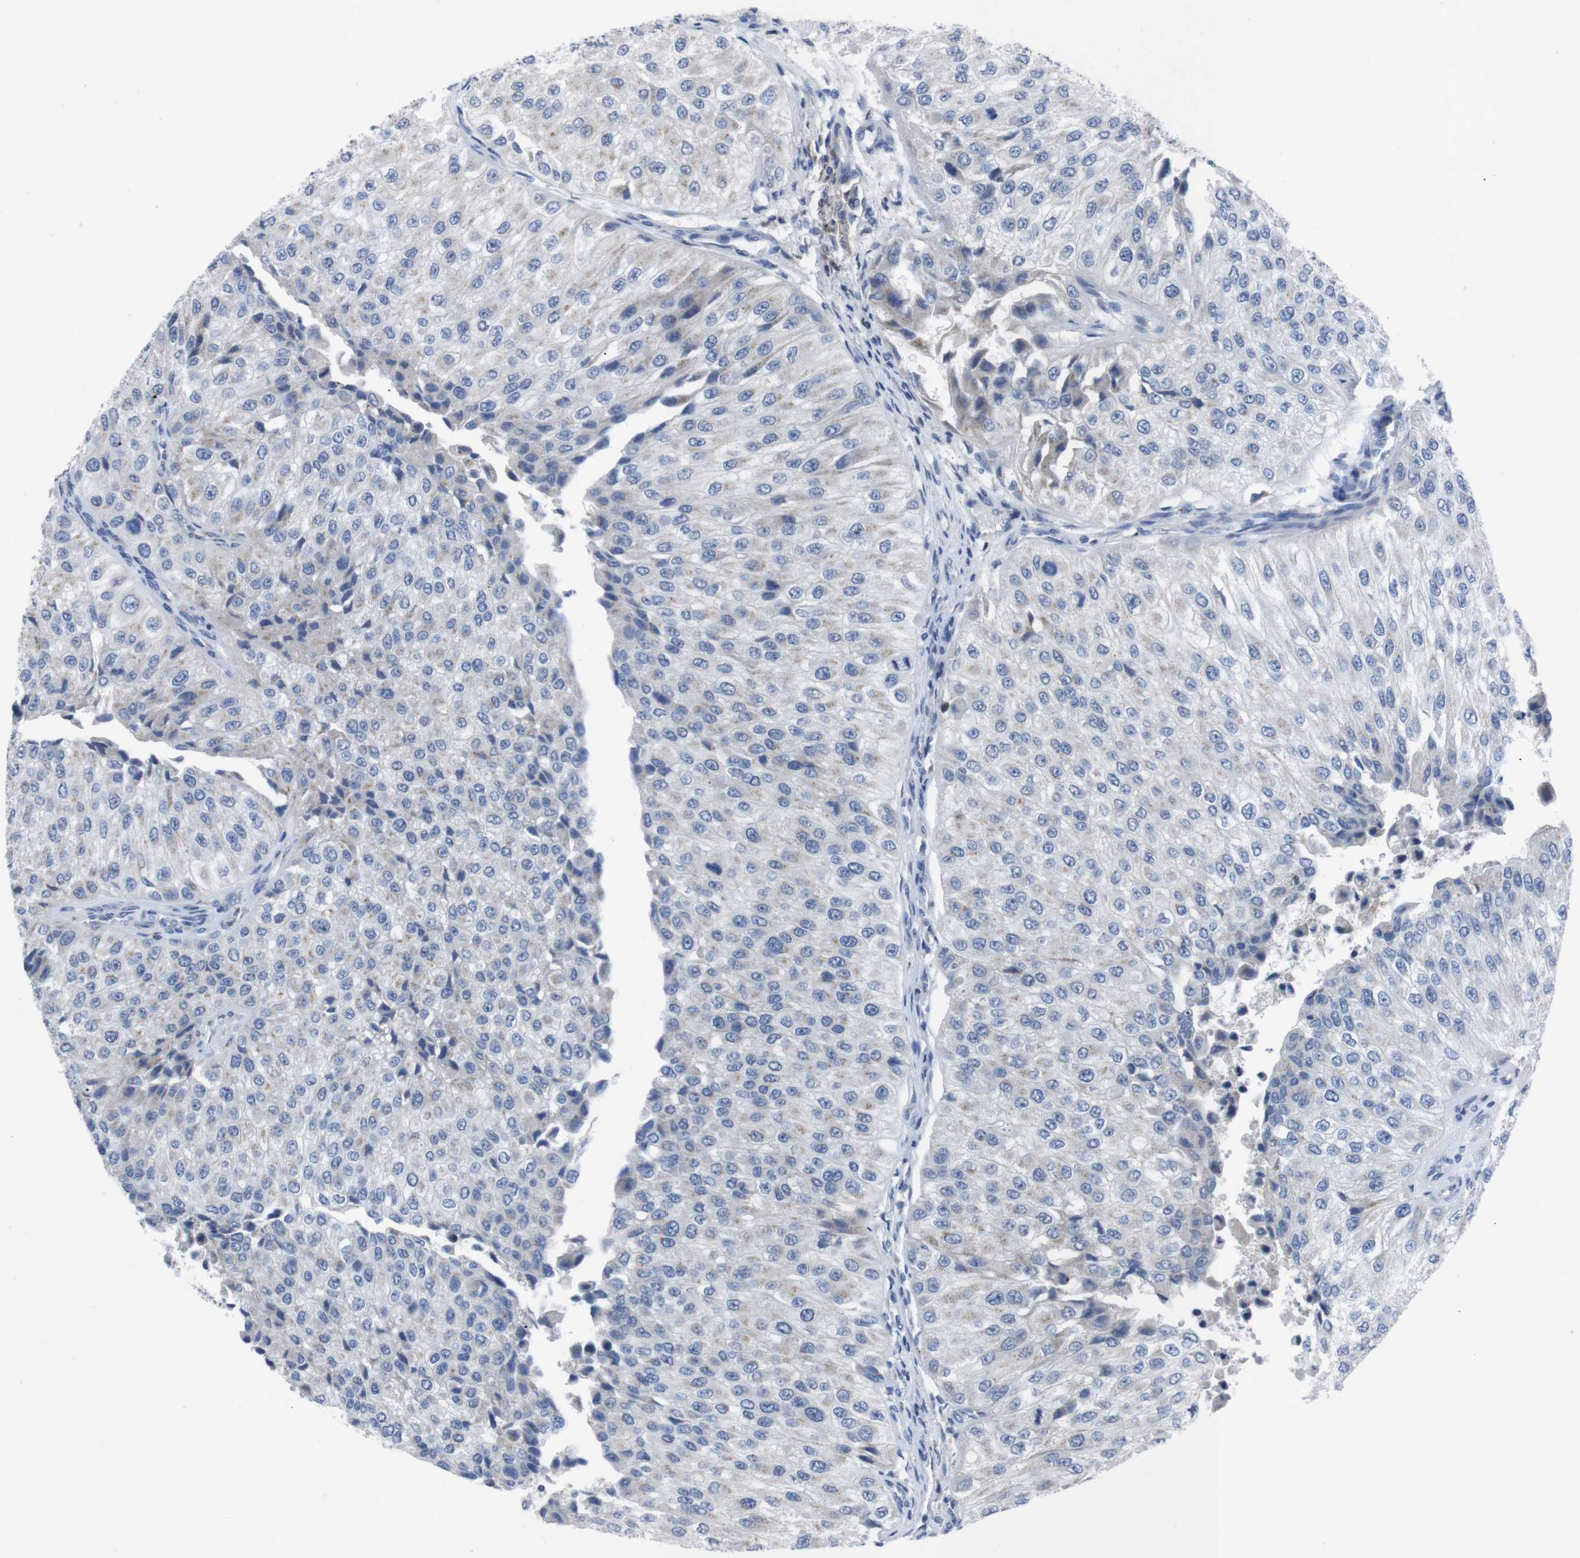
{"staining": {"intensity": "negative", "quantity": "none", "location": "none"}, "tissue": "urothelial cancer", "cell_type": "Tumor cells", "image_type": "cancer", "snomed": [{"axis": "morphology", "description": "Urothelial carcinoma, High grade"}, {"axis": "topography", "description": "Kidney"}, {"axis": "topography", "description": "Urinary bladder"}], "caption": "Histopathology image shows no significant protein positivity in tumor cells of high-grade urothelial carcinoma.", "gene": "IRF4", "patient": {"sex": "male", "age": 77}}